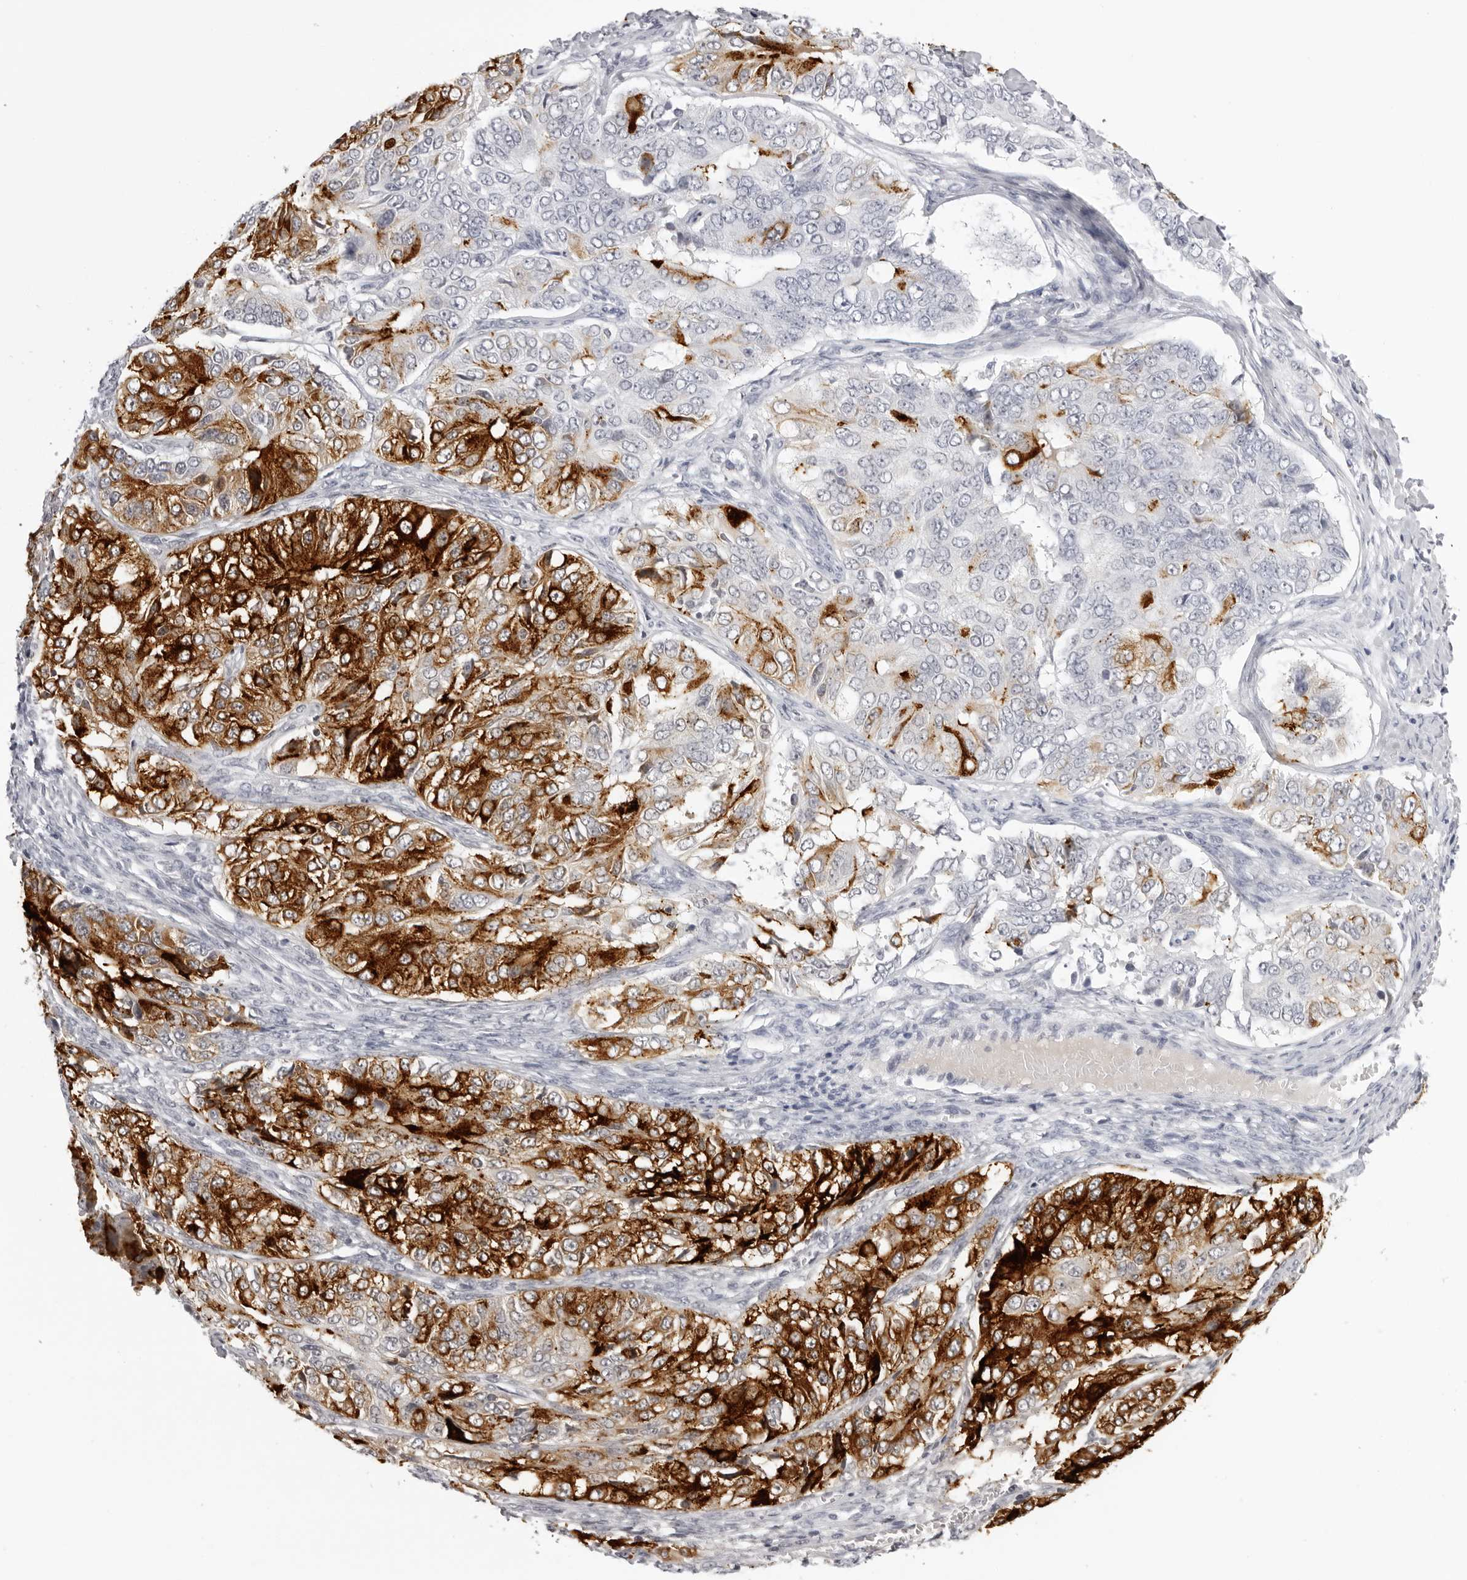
{"staining": {"intensity": "strong", "quantity": "25%-75%", "location": "cytoplasmic/membranous"}, "tissue": "ovarian cancer", "cell_type": "Tumor cells", "image_type": "cancer", "snomed": [{"axis": "morphology", "description": "Carcinoma, endometroid"}, {"axis": "topography", "description": "Ovary"}], "caption": "Immunohistochemistry of human endometroid carcinoma (ovarian) displays high levels of strong cytoplasmic/membranous staining in about 25%-75% of tumor cells.", "gene": "CST1", "patient": {"sex": "female", "age": 51}}